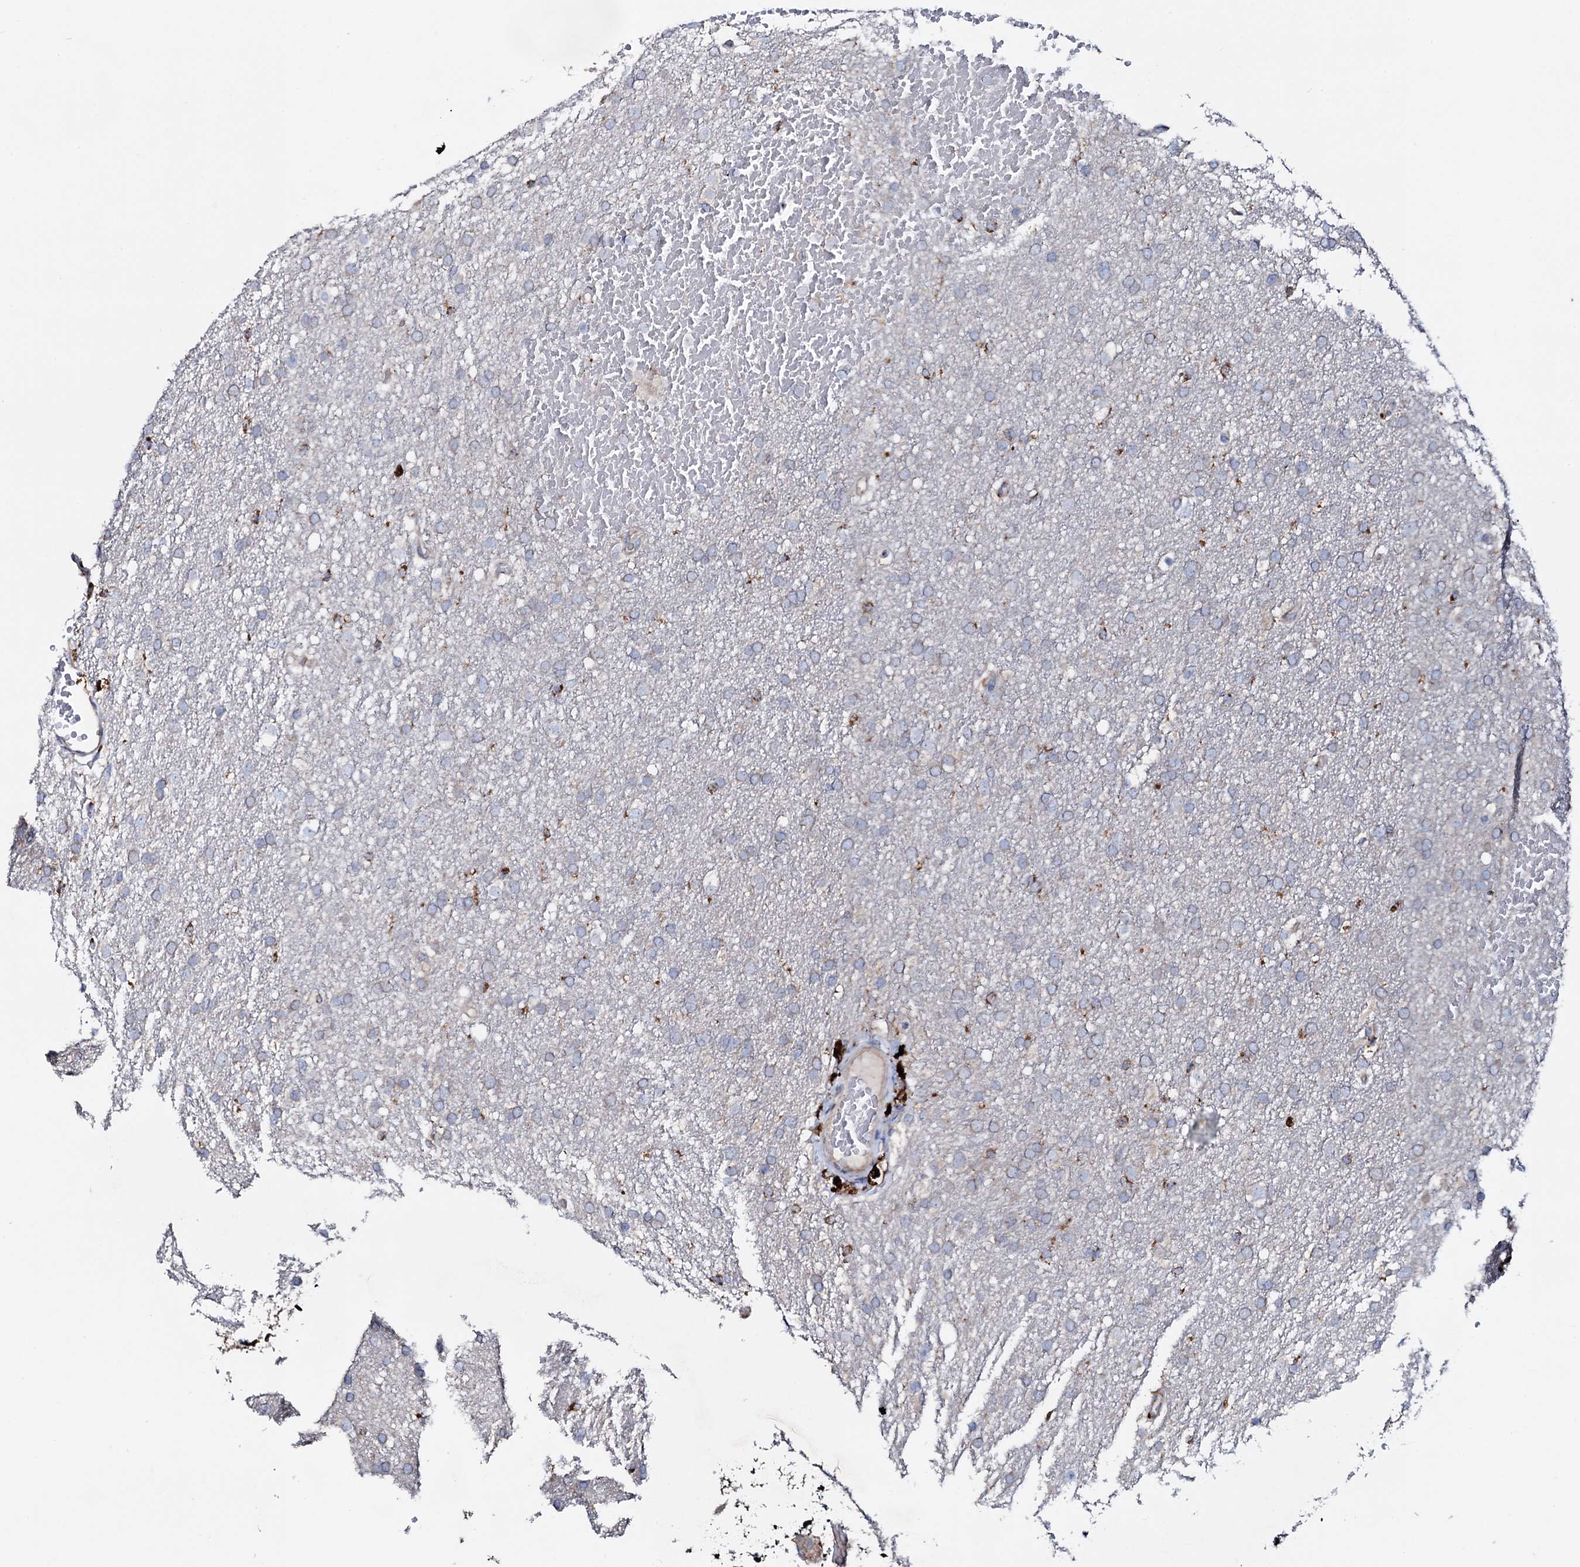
{"staining": {"intensity": "weak", "quantity": "<25%", "location": "cytoplasmic/membranous"}, "tissue": "glioma", "cell_type": "Tumor cells", "image_type": "cancer", "snomed": [{"axis": "morphology", "description": "Glioma, malignant, High grade"}, {"axis": "topography", "description": "Cerebral cortex"}], "caption": "A micrograph of high-grade glioma (malignant) stained for a protein demonstrates no brown staining in tumor cells.", "gene": "P2RX4", "patient": {"sex": "female", "age": 36}}